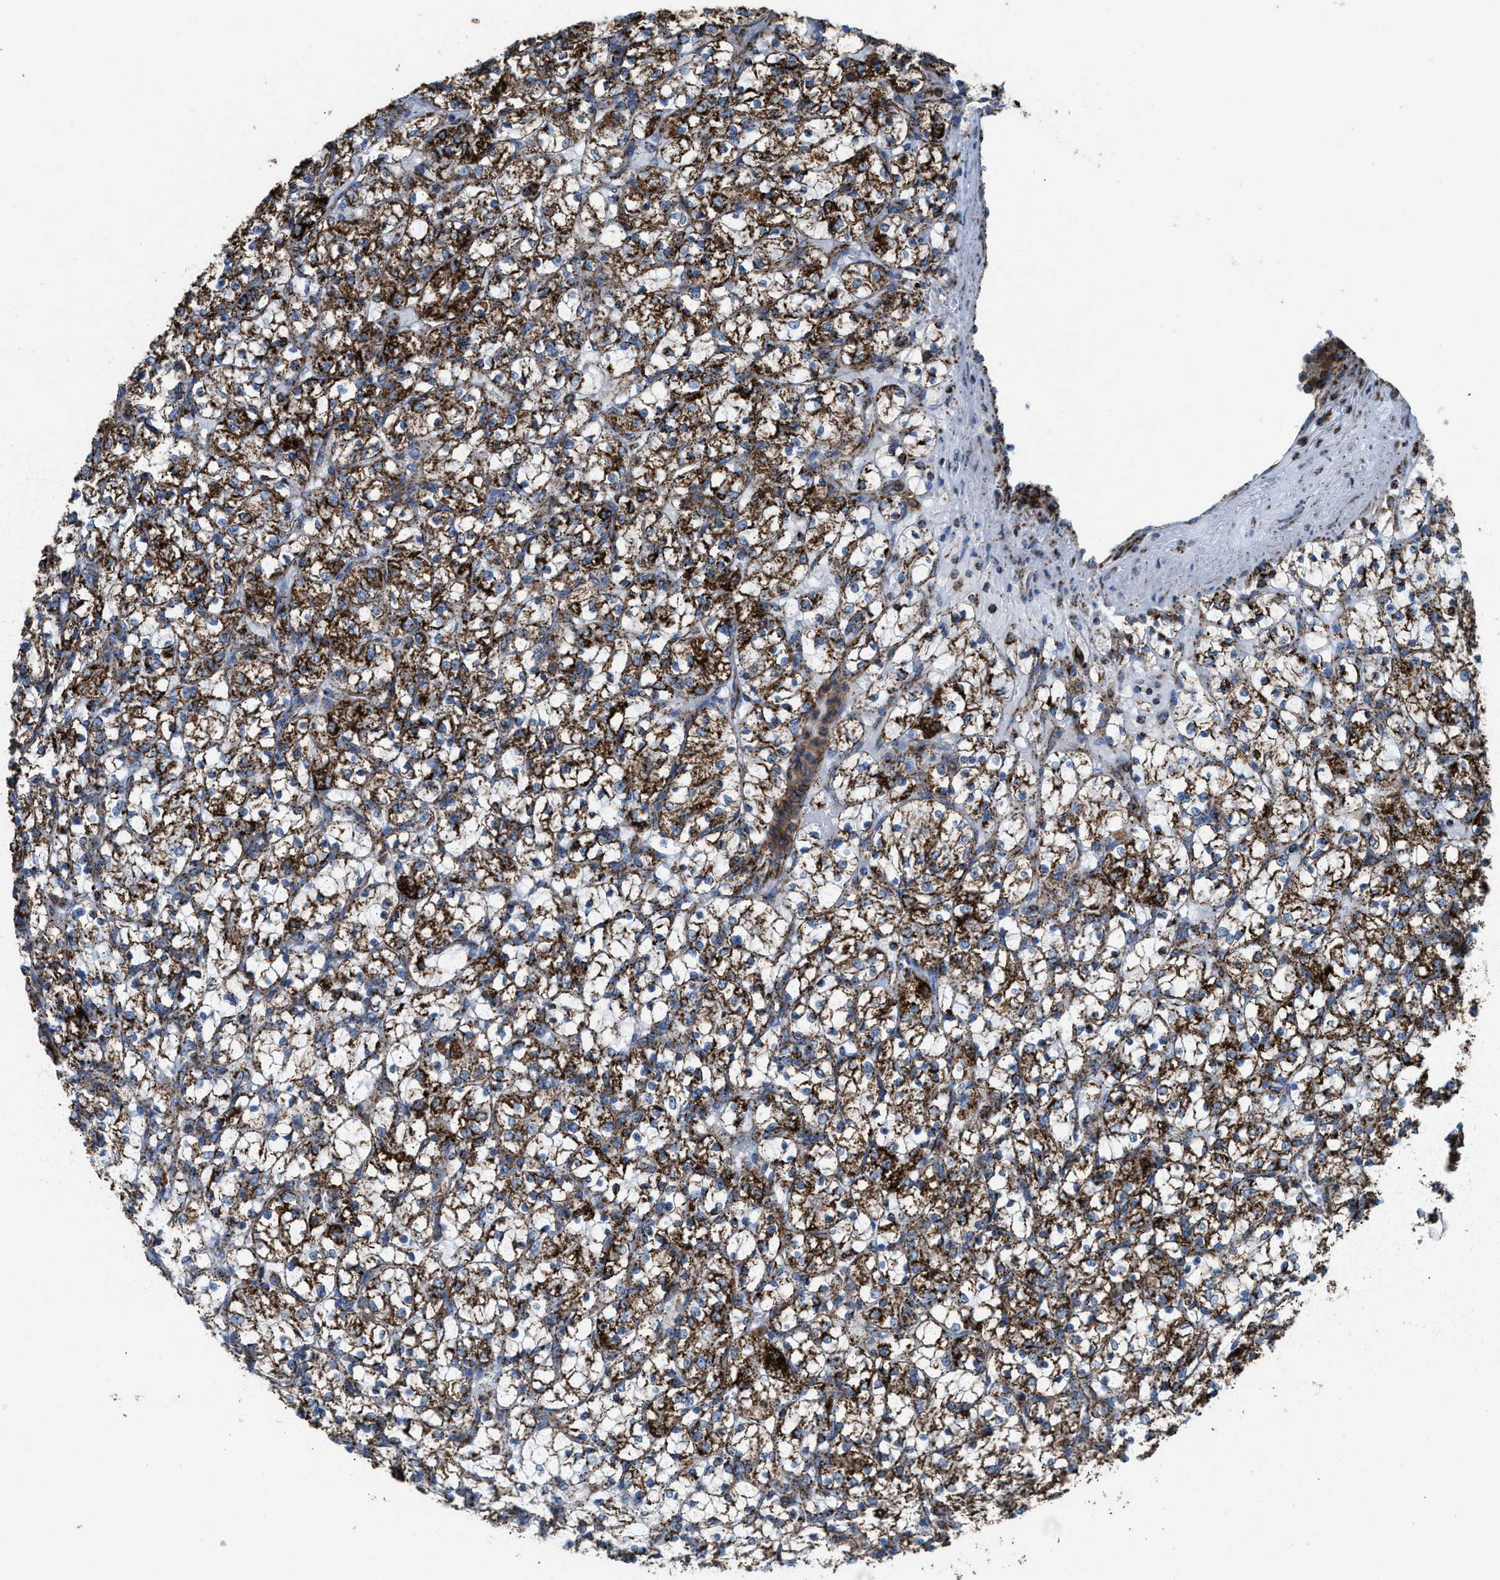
{"staining": {"intensity": "strong", "quantity": ">75%", "location": "cytoplasmic/membranous"}, "tissue": "renal cancer", "cell_type": "Tumor cells", "image_type": "cancer", "snomed": [{"axis": "morphology", "description": "Adenocarcinoma, NOS"}, {"axis": "topography", "description": "Kidney"}], "caption": "Immunohistochemical staining of human renal cancer exhibits strong cytoplasmic/membranous protein expression in approximately >75% of tumor cells.", "gene": "ECHS1", "patient": {"sex": "female", "age": 69}}